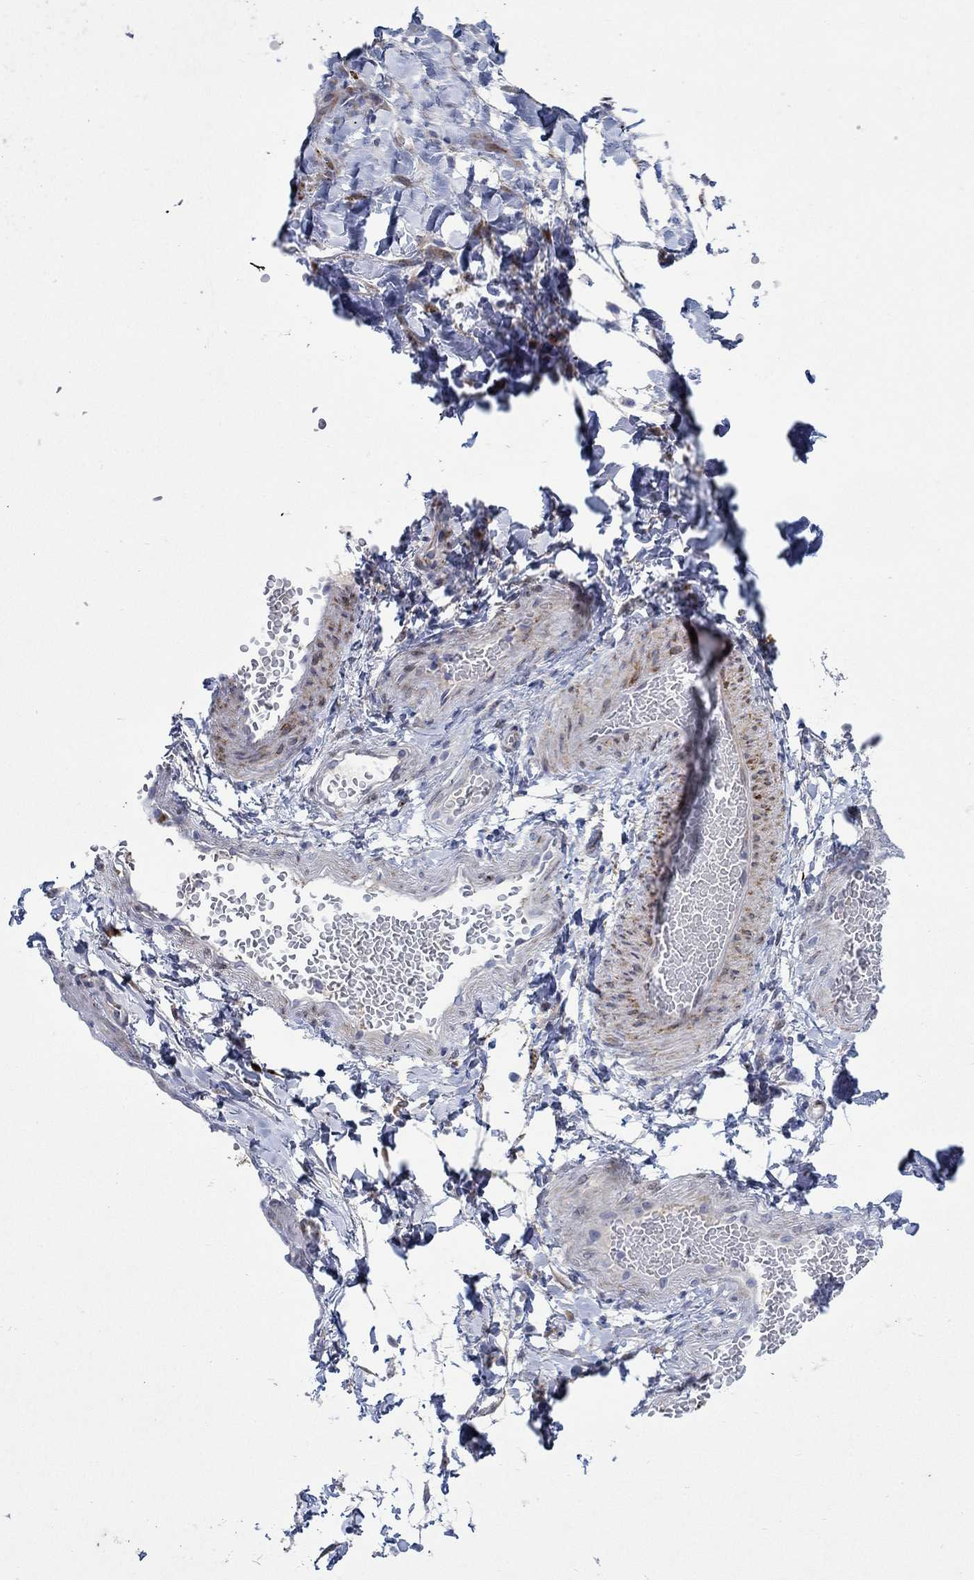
{"staining": {"intensity": "negative", "quantity": "none", "location": "none"}, "tissue": "adipose tissue", "cell_type": "Adipocytes", "image_type": "normal", "snomed": [{"axis": "morphology", "description": "Normal tissue, NOS"}, {"axis": "topography", "description": "Vascular tissue"}, {"axis": "topography", "description": "Peripheral nerve tissue"}], "caption": "This is an immunohistochemistry (IHC) micrograph of normal adipose tissue. There is no positivity in adipocytes.", "gene": "KSR2", "patient": {"sex": "male", "age": 23}}